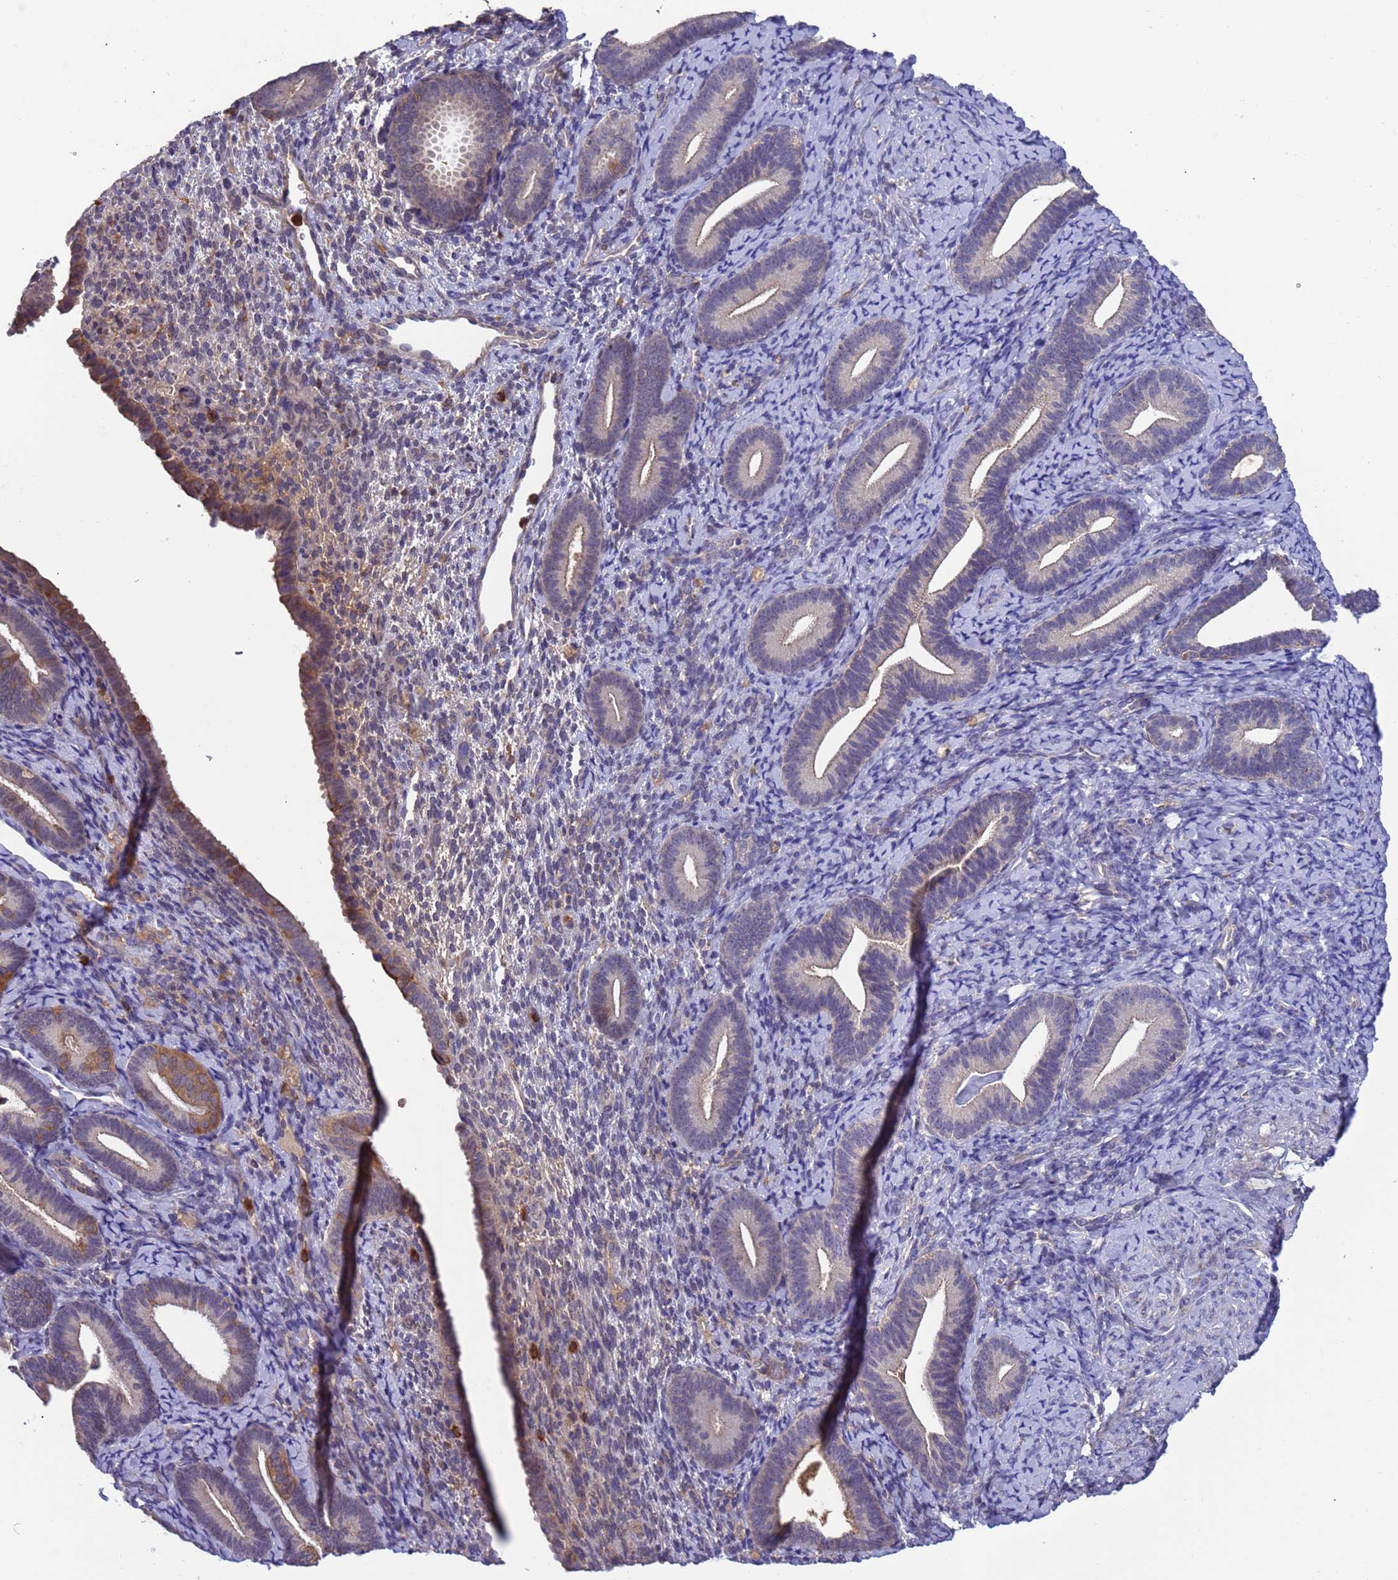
{"staining": {"intensity": "negative", "quantity": "none", "location": "none"}, "tissue": "endometrium", "cell_type": "Cells in endometrial stroma", "image_type": "normal", "snomed": [{"axis": "morphology", "description": "Normal tissue, NOS"}, {"axis": "topography", "description": "Endometrium"}], "caption": "Immunohistochemistry micrograph of normal endometrium: human endometrium stained with DAB demonstrates no significant protein positivity in cells in endometrial stroma.", "gene": "AMPD3", "patient": {"sex": "female", "age": 65}}